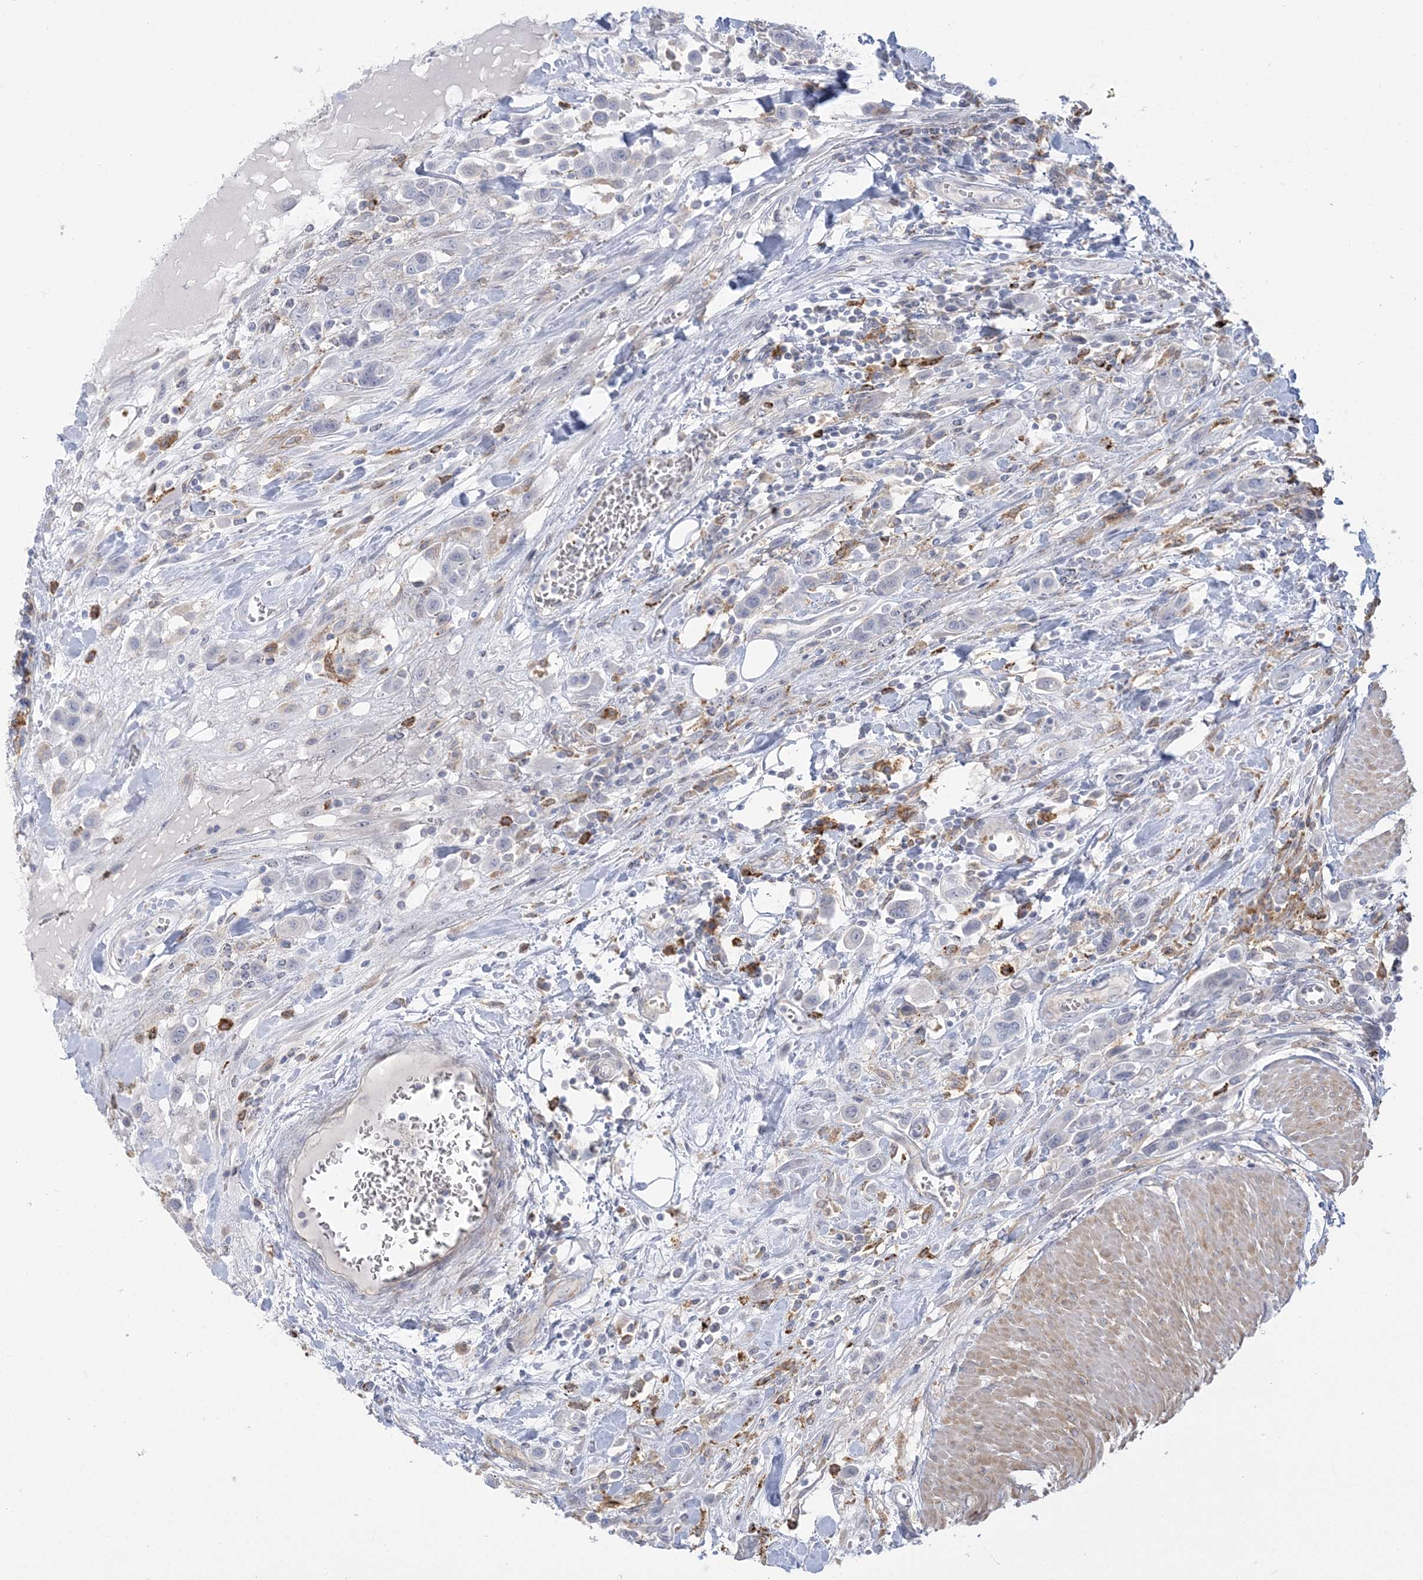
{"staining": {"intensity": "negative", "quantity": "none", "location": "none"}, "tissue": "urothelial cancer", "cell_type": "Tumor cells", "image_type": "cancer", "snomed": [{"axis": "morphology", "description": "Urothelial carcinoma, High grade"}, {"axis": "topography", "description": "Urinary bladder"}], "caption": "A micrograph of human urothelial cancer is negative for staining in tumor cells.", "gene": "HAAO", "patient": {"sex": "male", "age": 50}}